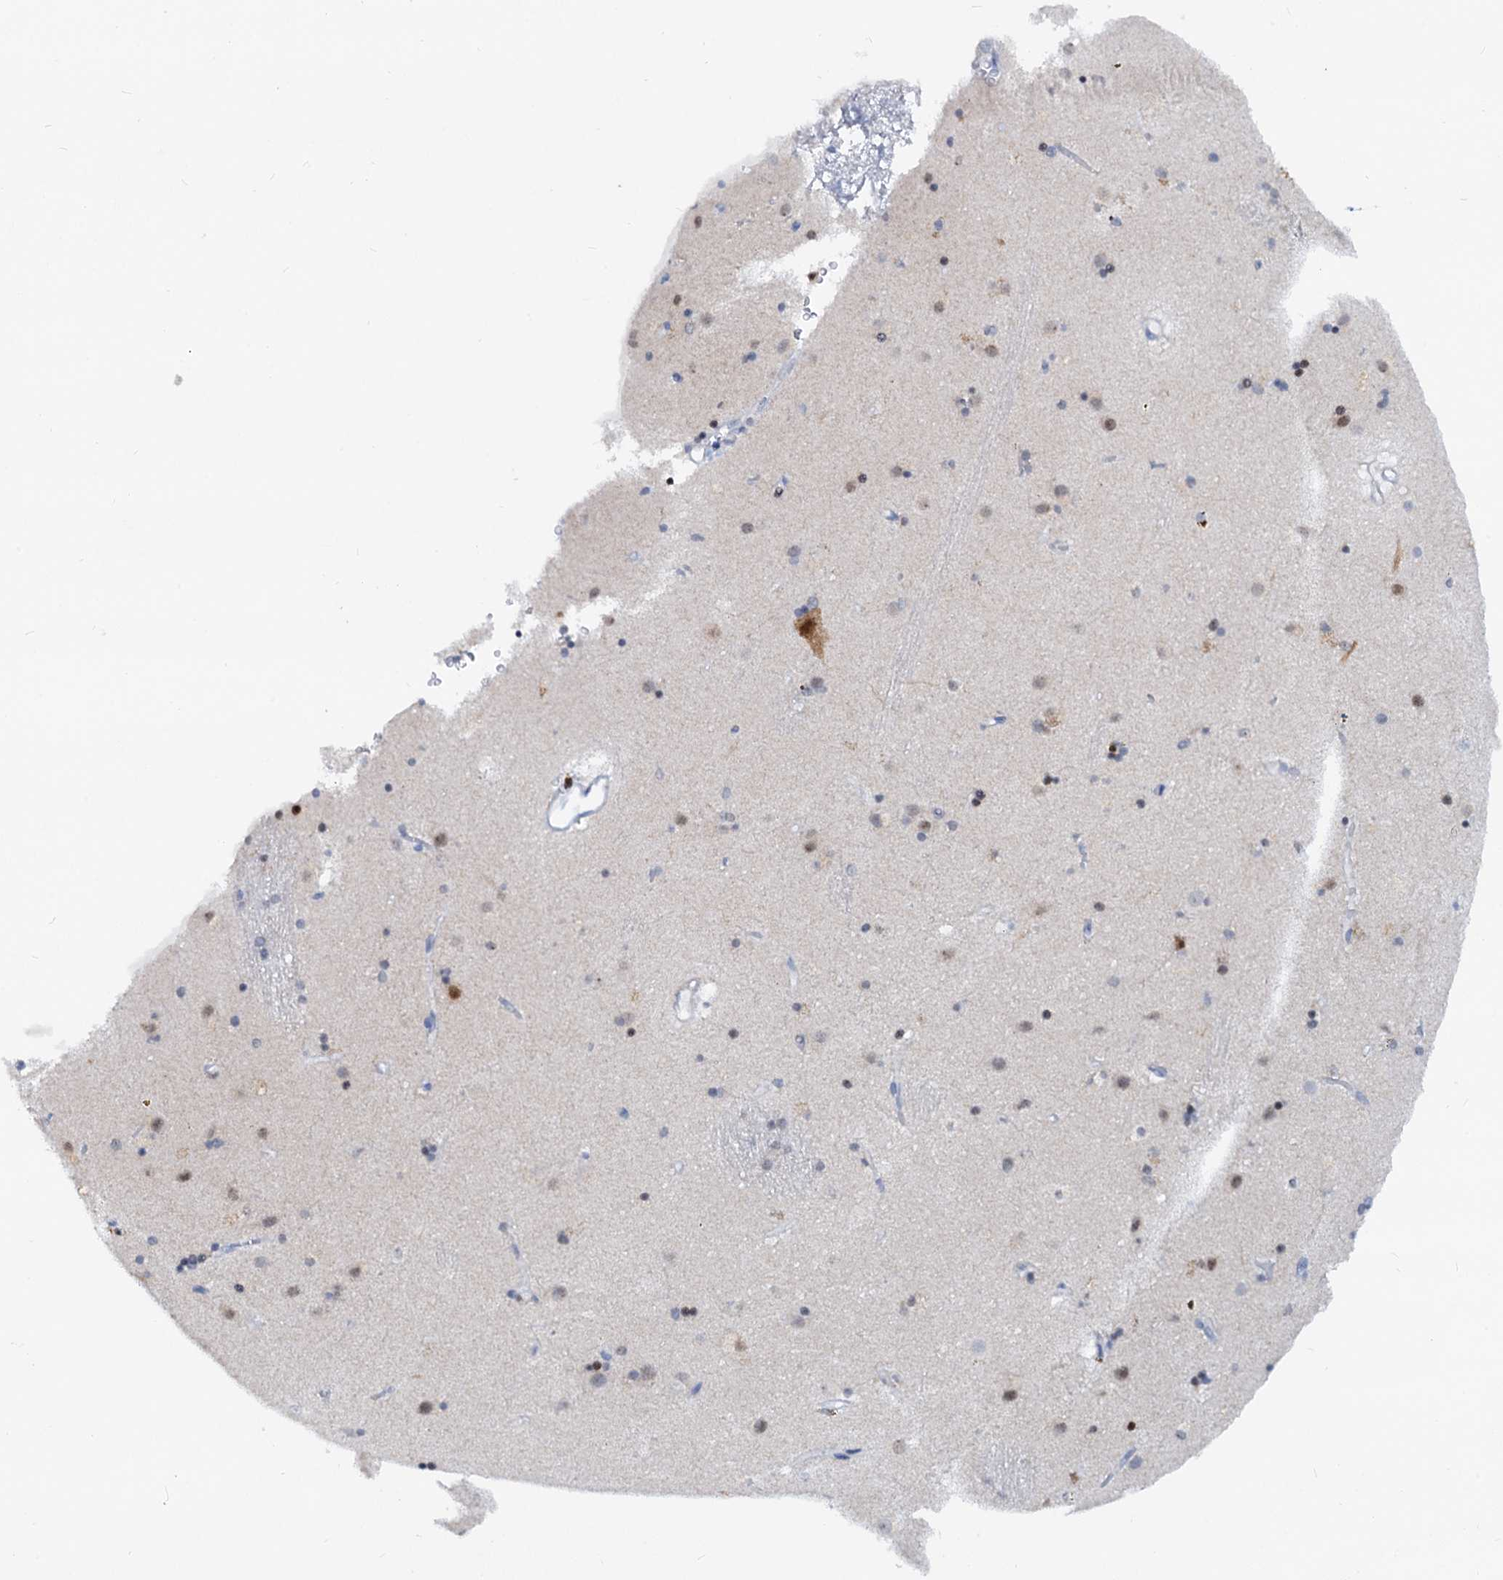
{"staining": {"intensity": "moderate", "quantity": "<25%", "location": "nuclear"}, "tissue": "caudate", "cell_type": "Glial cells", "image_type": "normal", "snomed": [{"axis": "morphology", "description": "Normal tissue, NOS"}, {"axis": "topography", "description": "Lateral ventricle wall"}], "caption": "Unremarkable caudate shows moderate nuclear staining in about <25% of glial cells, visualized by immunohistochemistry. (IHC, brightfield microscopy, high magnification).", "gene": "PTGES3", "patient": {"sex": "male", "age": 70}}